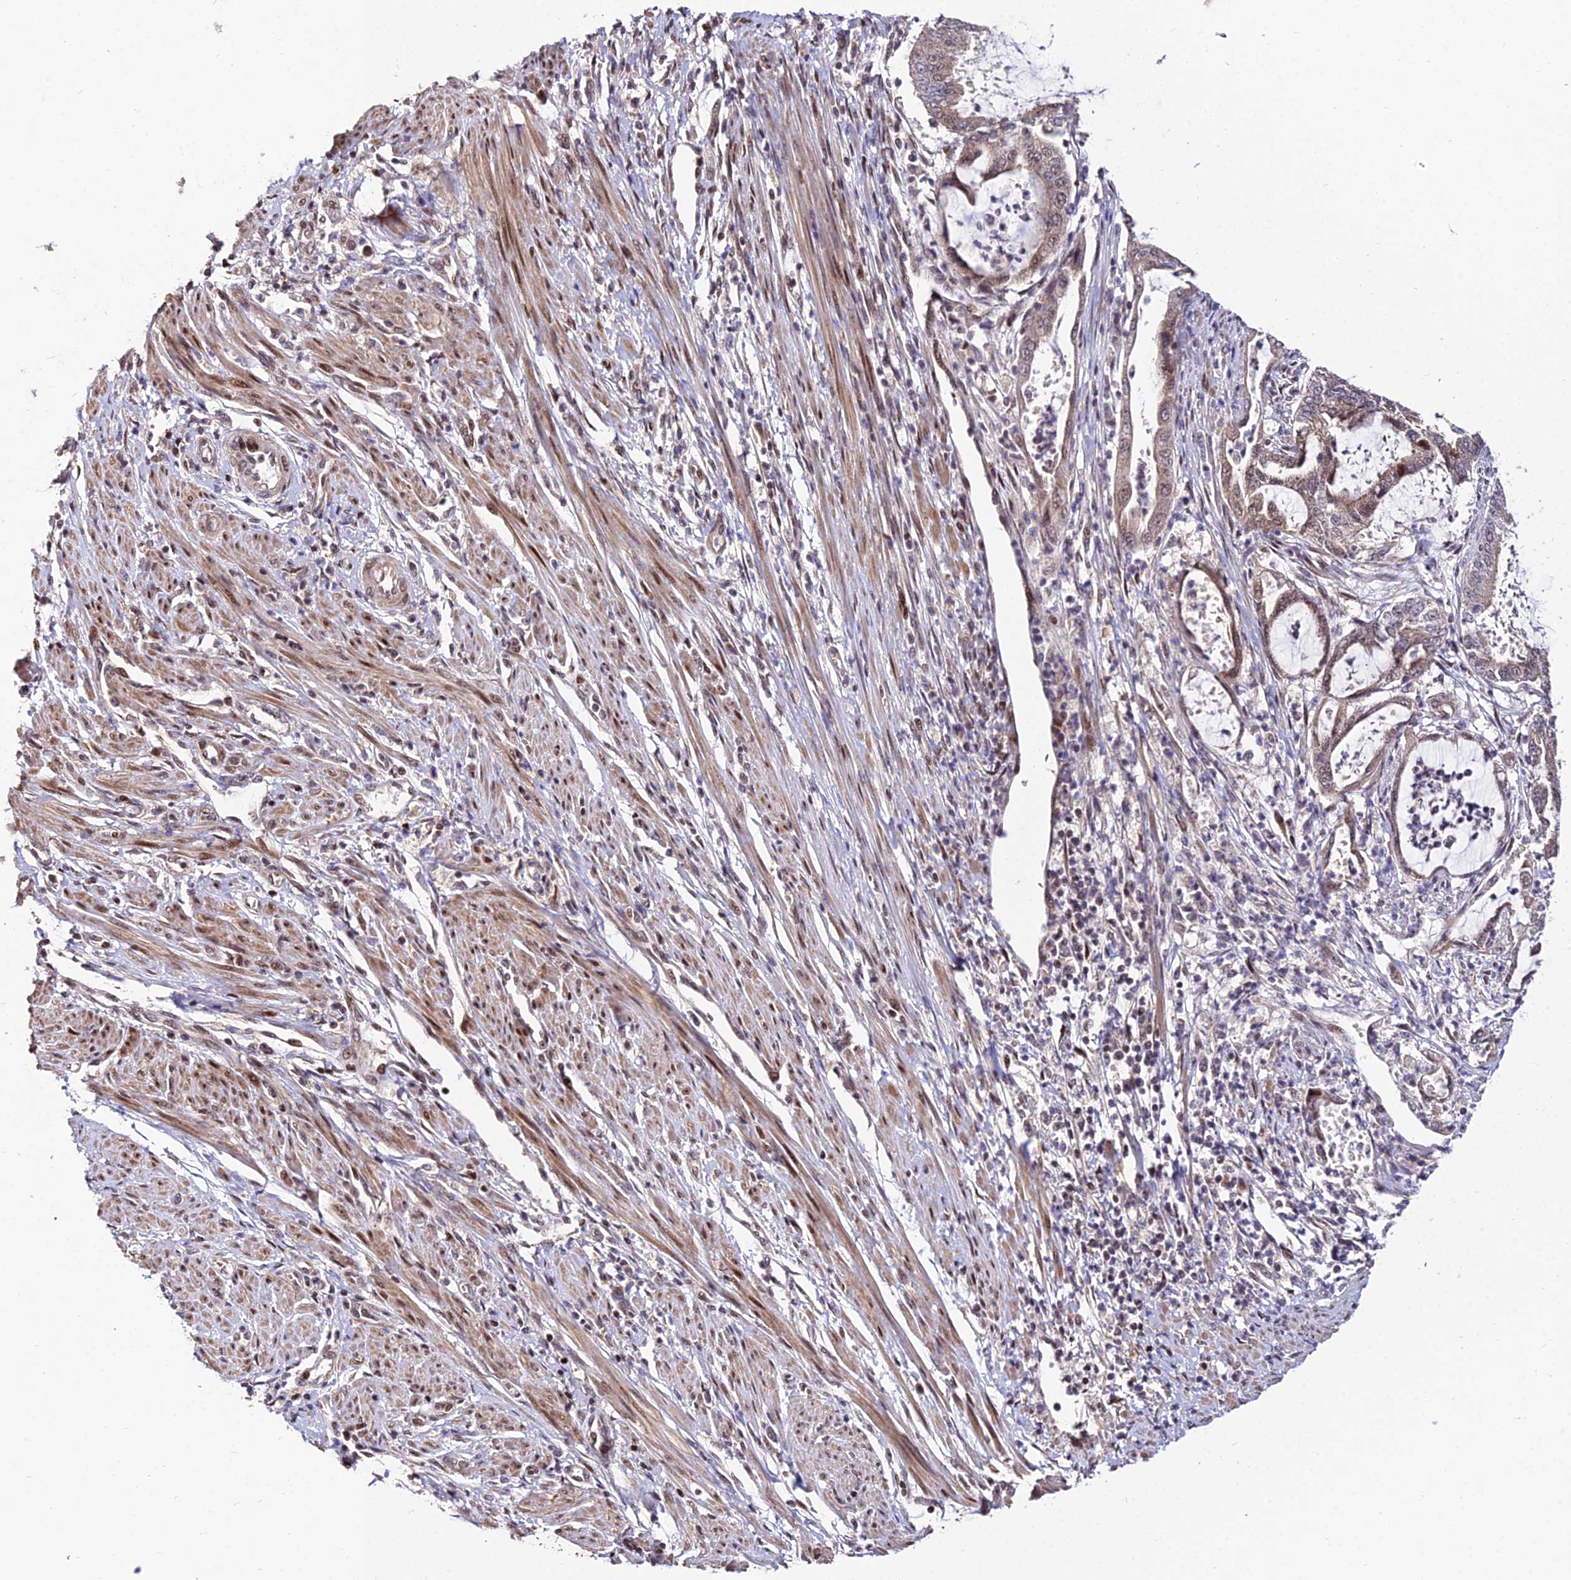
{"staining": {"intensity": "moderate", "quantity": ">75%", "location": "cytoplasmic/membranous,nuclear"}, "tissue": "endometrial cancer", "cell_type": "Tumor cells", "image_type": "cancer", "snomed": [{"axis": "morphology", "description": "Adenocarcinoma, NOS"}, {"axis": "topography", "description": "Endometrium"}], "caption": "Protein staining displays moderate cytoplasmic/membranous and nuclear positivity in about >75% of tumor cells in adenocarcinoma (endometrial).", "gene": "CIB3", "patient": {"sex": "female", "age": 51}}